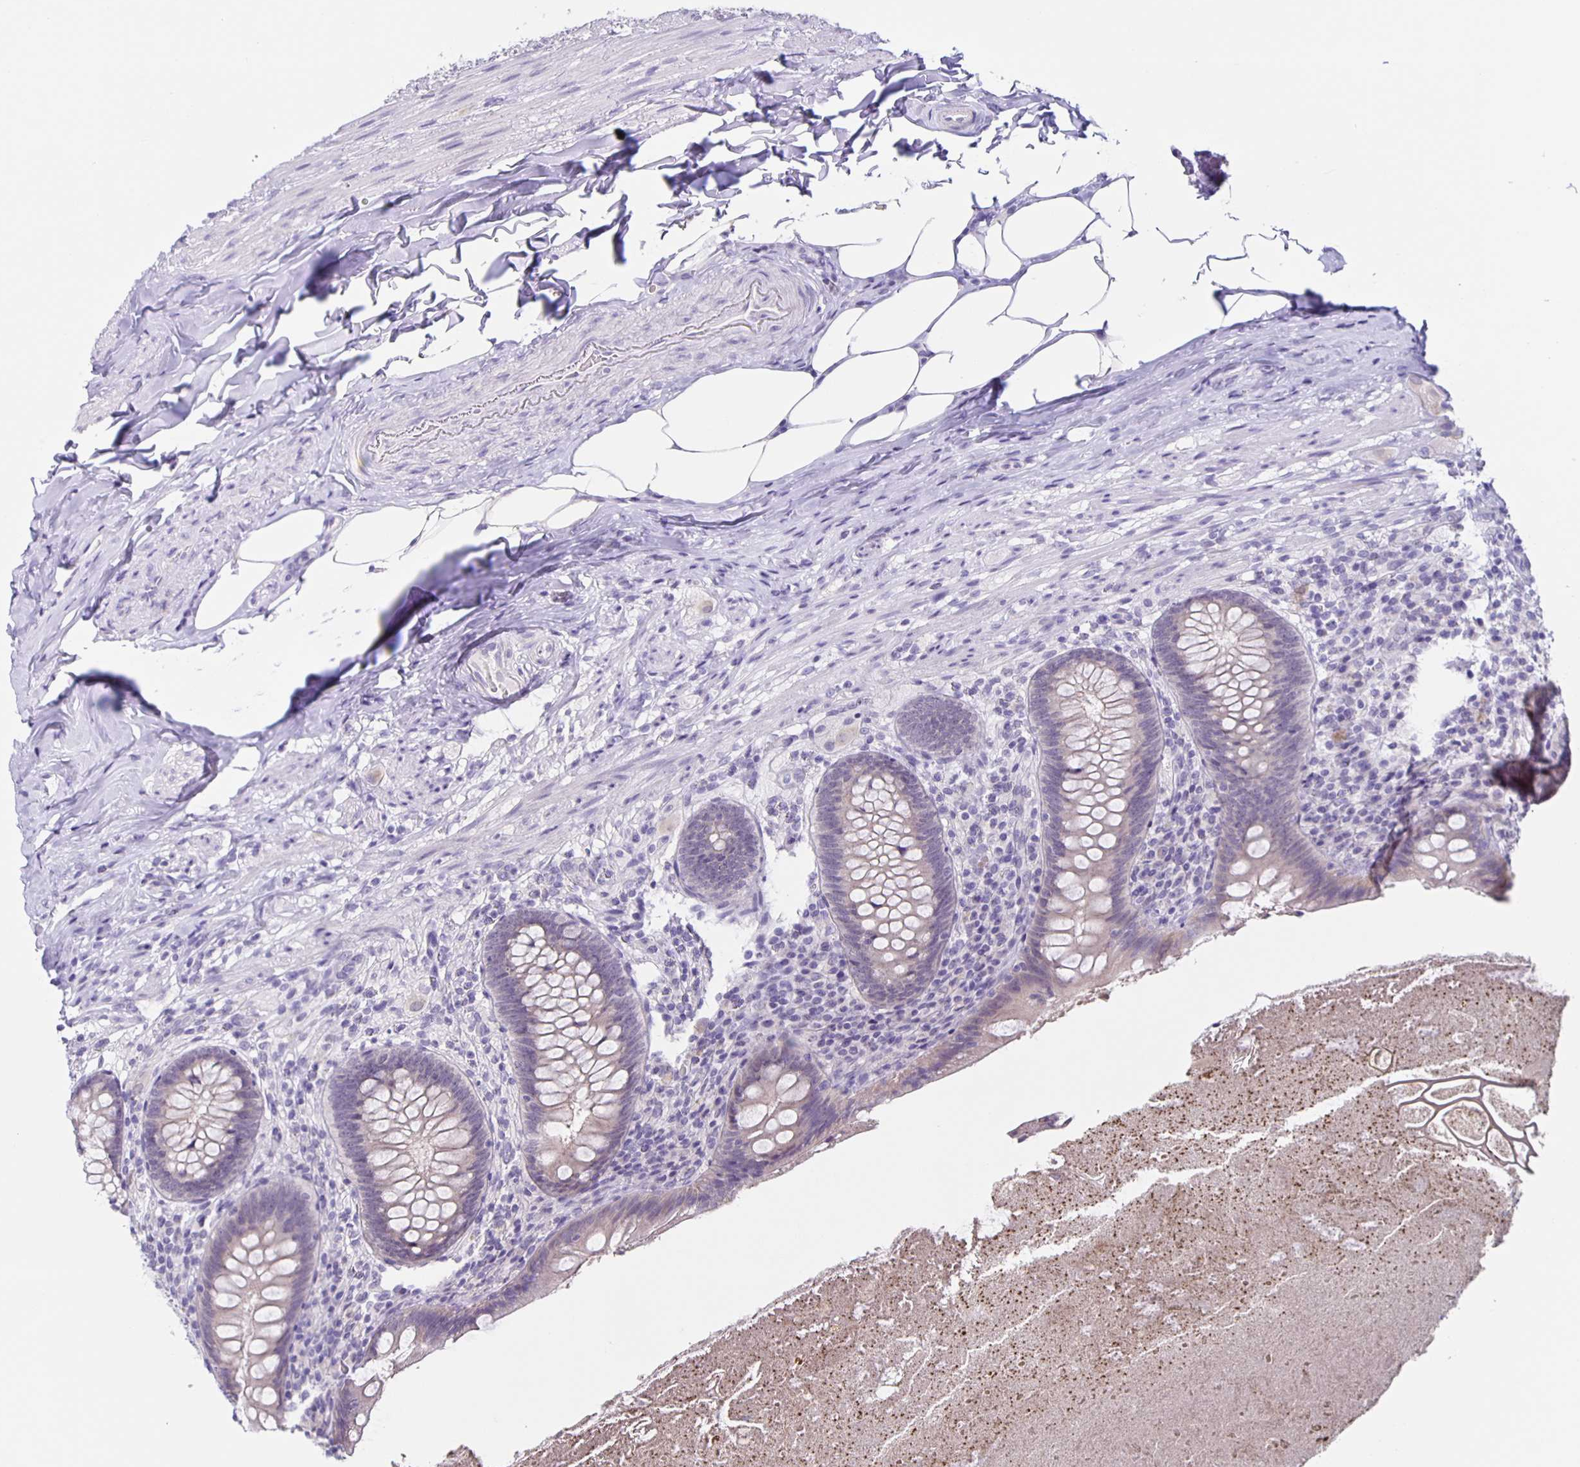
{"staining": {"intensity": "negative", "quantity": "none", "location": "none"}, "tissue": "appendix", "cell_type": "Glandular cells", "image_type": "normal", "snomed": [{"axis": "morphology", "description": "Normal tissue, NOS"}, {"axis": "topography", "description": "Appendix"}], "caption": "Immunohistochemical staining of normal human appendix shows no significant staining in glandular cells.", "gene": "SLC12A3", "patient": {"sex": "male", "age": 47}}